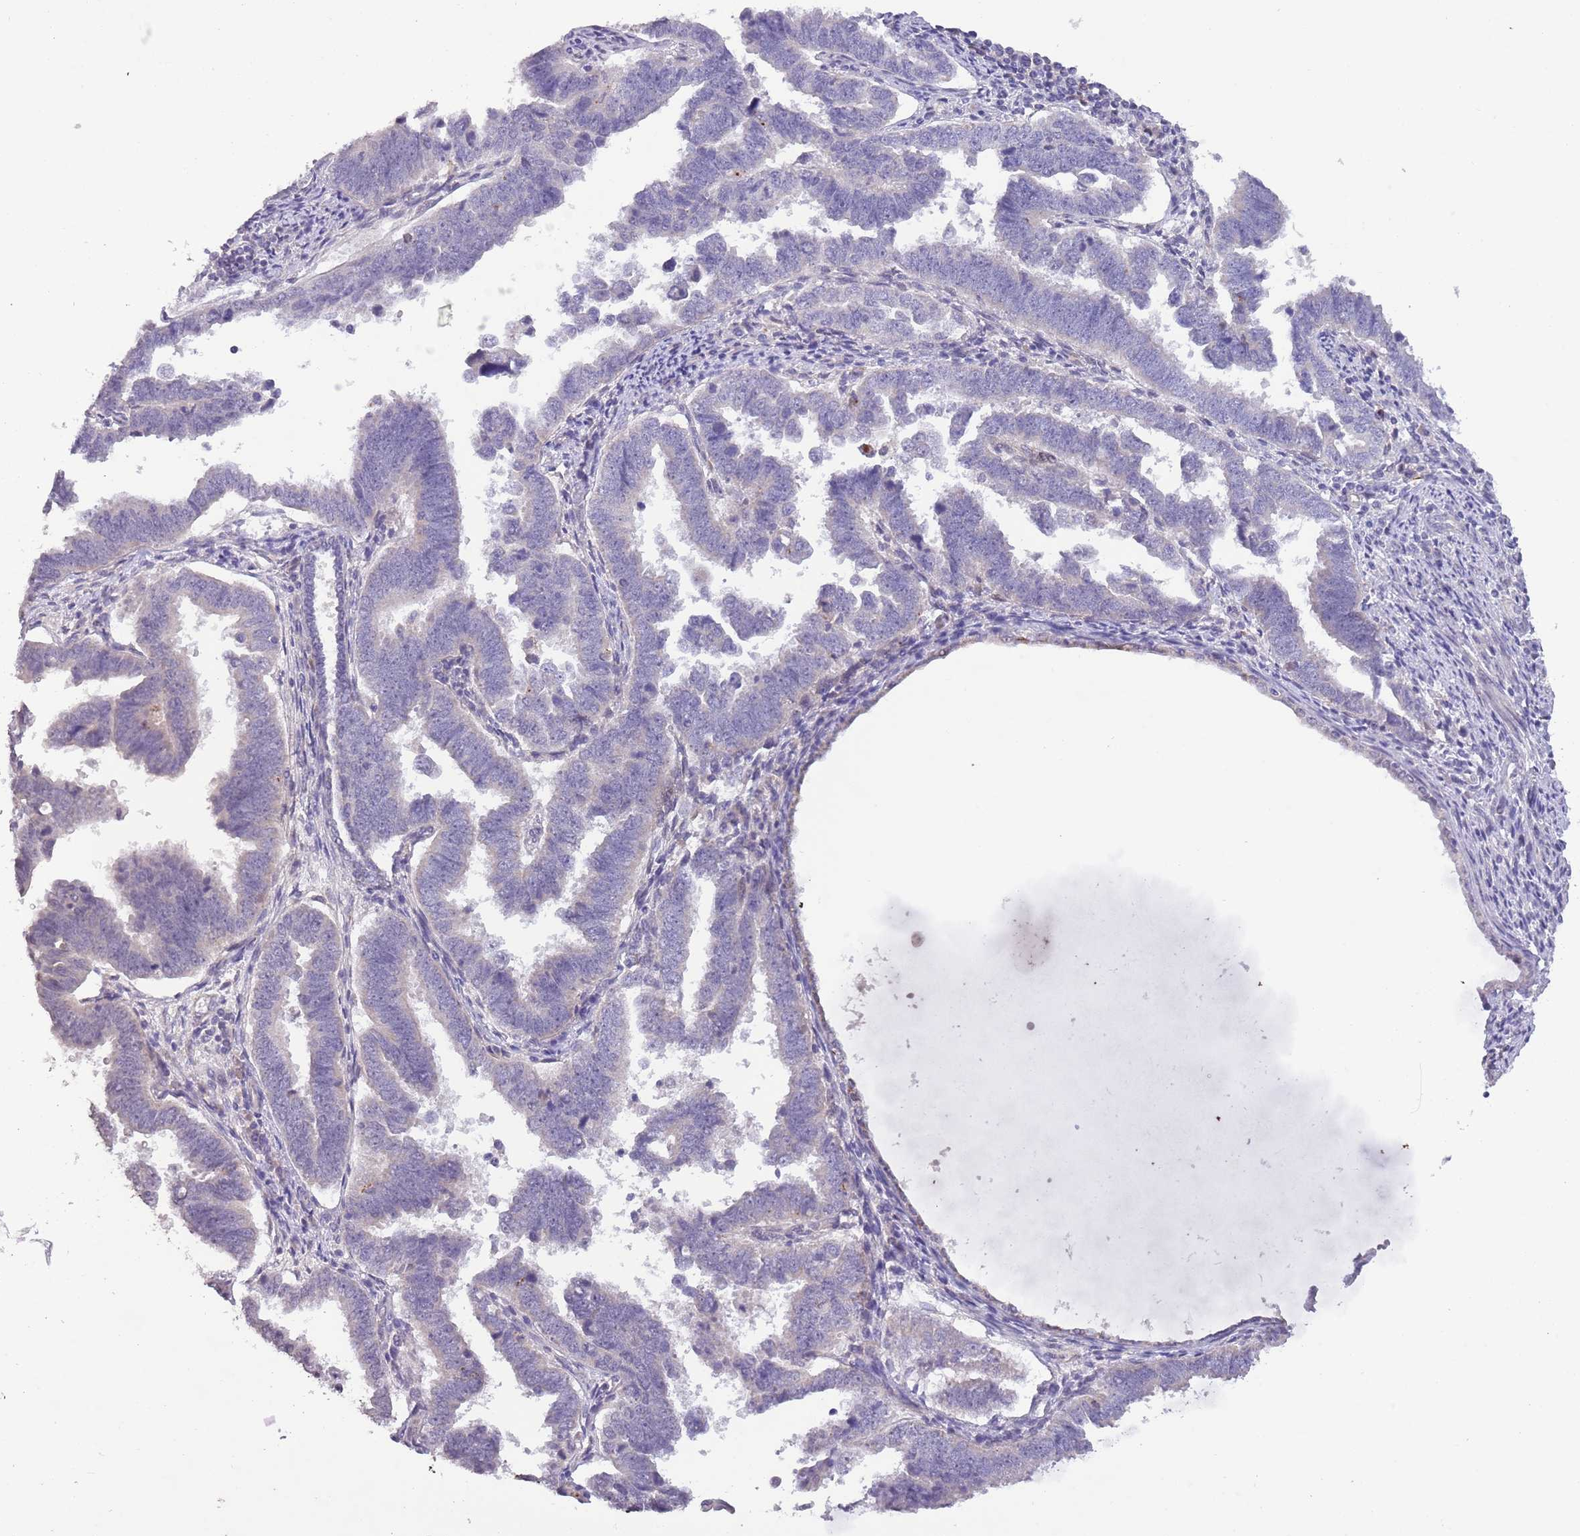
{"staining": {"intensity": "negative", "quantity": "none", "location": "none"}, "tissue": "endometrial cancer", "cell_type": "Tumor cells", "image_type": "cancer", "snomed": [{"axis": "morphology", "description": "Adenocarcinoma, NOS"}, {"axis": "topography", "description": "Endometrium"}], "caption": "A high-resolution photomicrograph shows IHC staining of endometrial cancer, which reveals no significant positivity in tumor cells. The staining is performed using DAB (3,3'-diaminobenzidine) brown chromogen with nuclei counter-stained in using hematoxylin.", "gene": "ZNF658", "patient": {"sex": "female", "age": 75}}